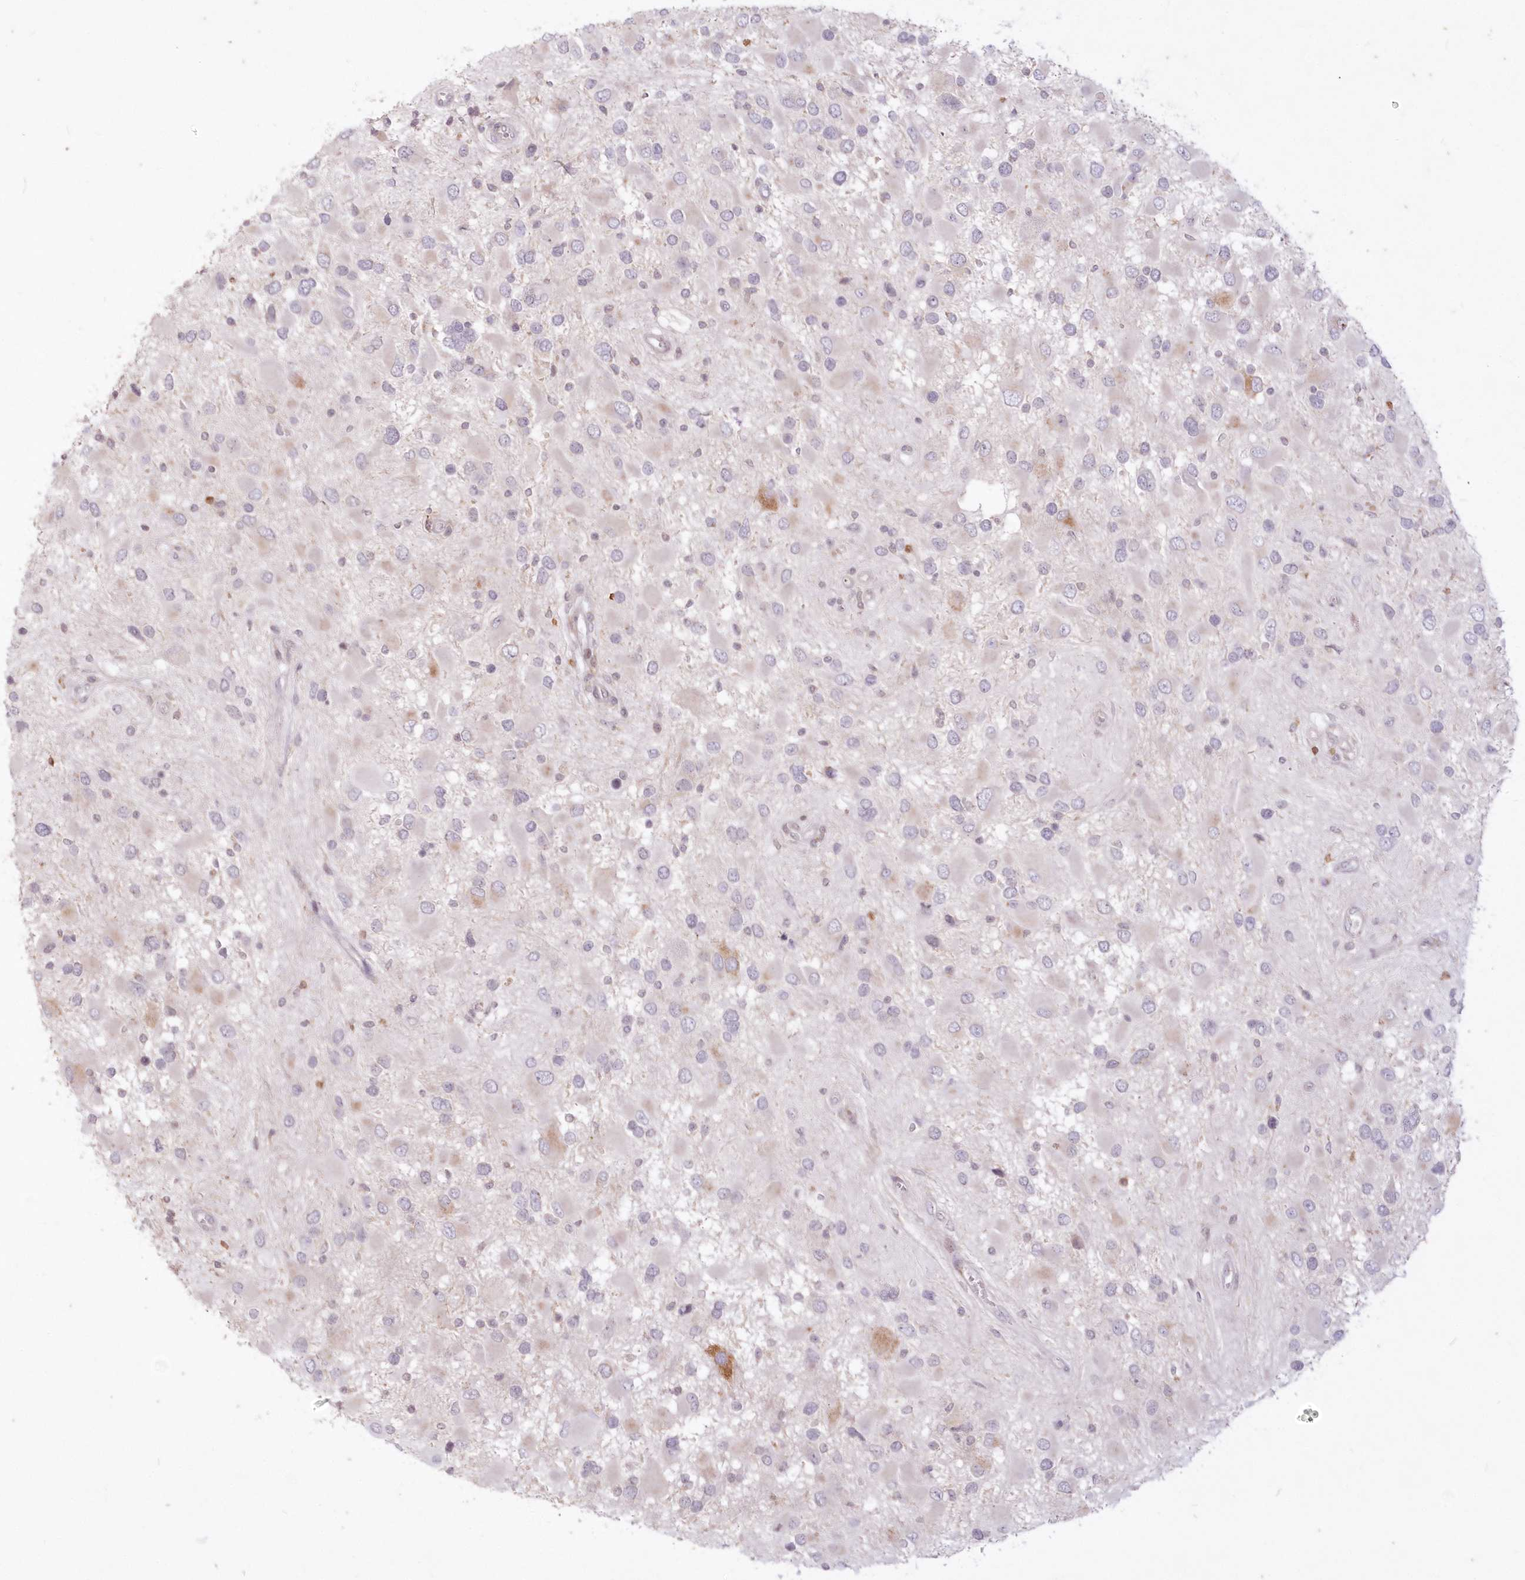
{"staining": {"intensity": "negative", "quantity": "none", "location": "none"}, "tissue": "glioma", "cell_type": "Tumor cells", "image_type": "cancer", "snomed": [{"axis": "morphology", "description": "Glioma, malignant, High grade"}, {"axis": "topography", "description": "Brain"}], "caption": "This is a histopathology image of immunohistochemistry staining of malignant high-grade glioma, which shows no positivity in tumor cells.", "gene": "MTMR3", "patient": {"sex": "male", "age": 53}}